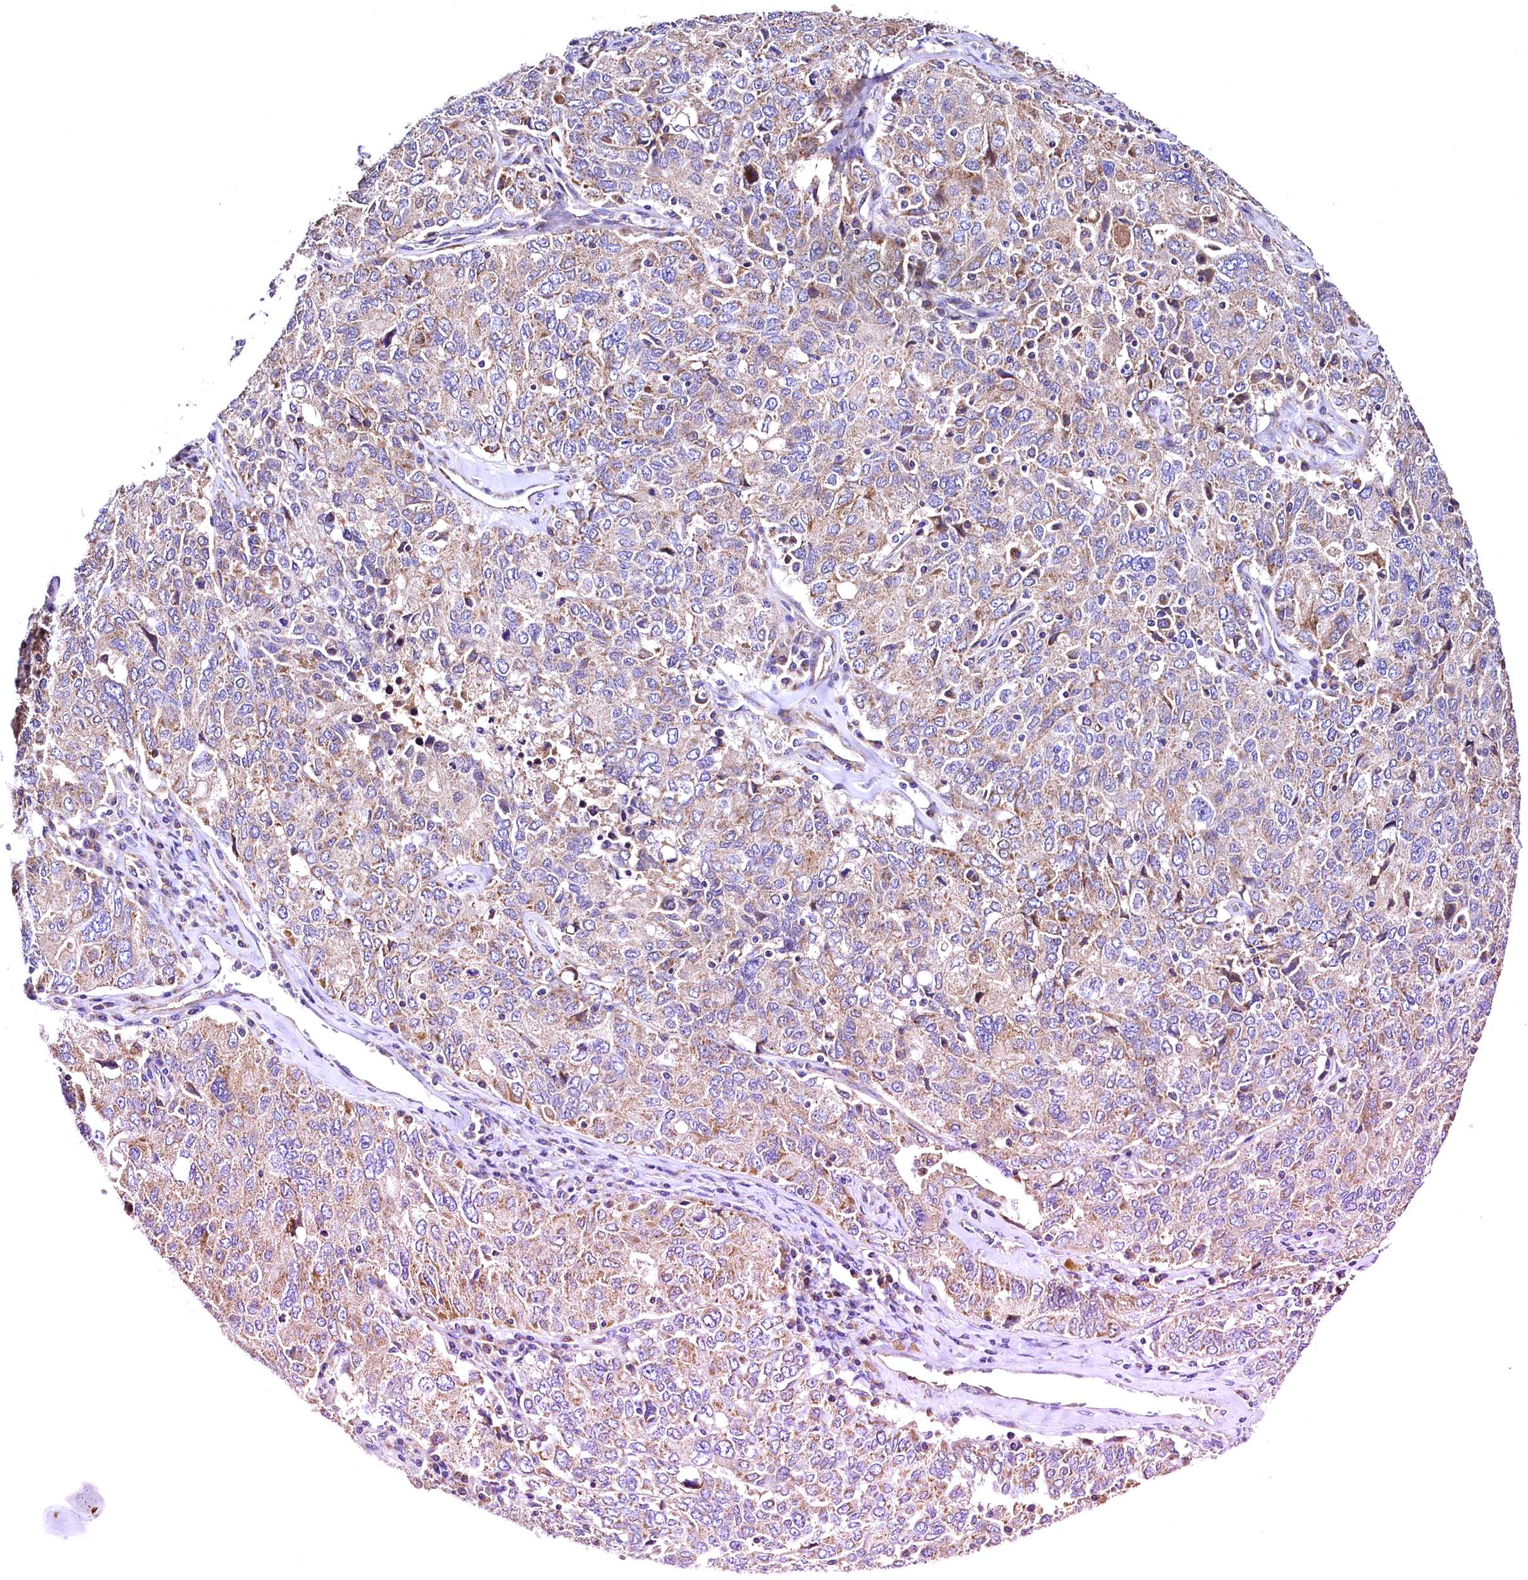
{"staining": {"intensity": "weak", "quantity": ">75%", "location": "cytoplasmic/membranous"}, "tissue": "ovarian cancer", "cell_type": "Tumor cells", "image_type": "cancer", "snomed": [{"axis": "morphology", "description": "Carcinoma, endometroid"}, {"axis": "topography", "description": "Ovary"}], "caption": "Immunohistochemical staining of human endometroid carcinoma (ovarian) demonstrates low levels of weak cytoplasmic/membranous protein staining in about >75% of tumor cells.", "gene": "MRPL57", "patient": {"sex": "female", "age": 62}}